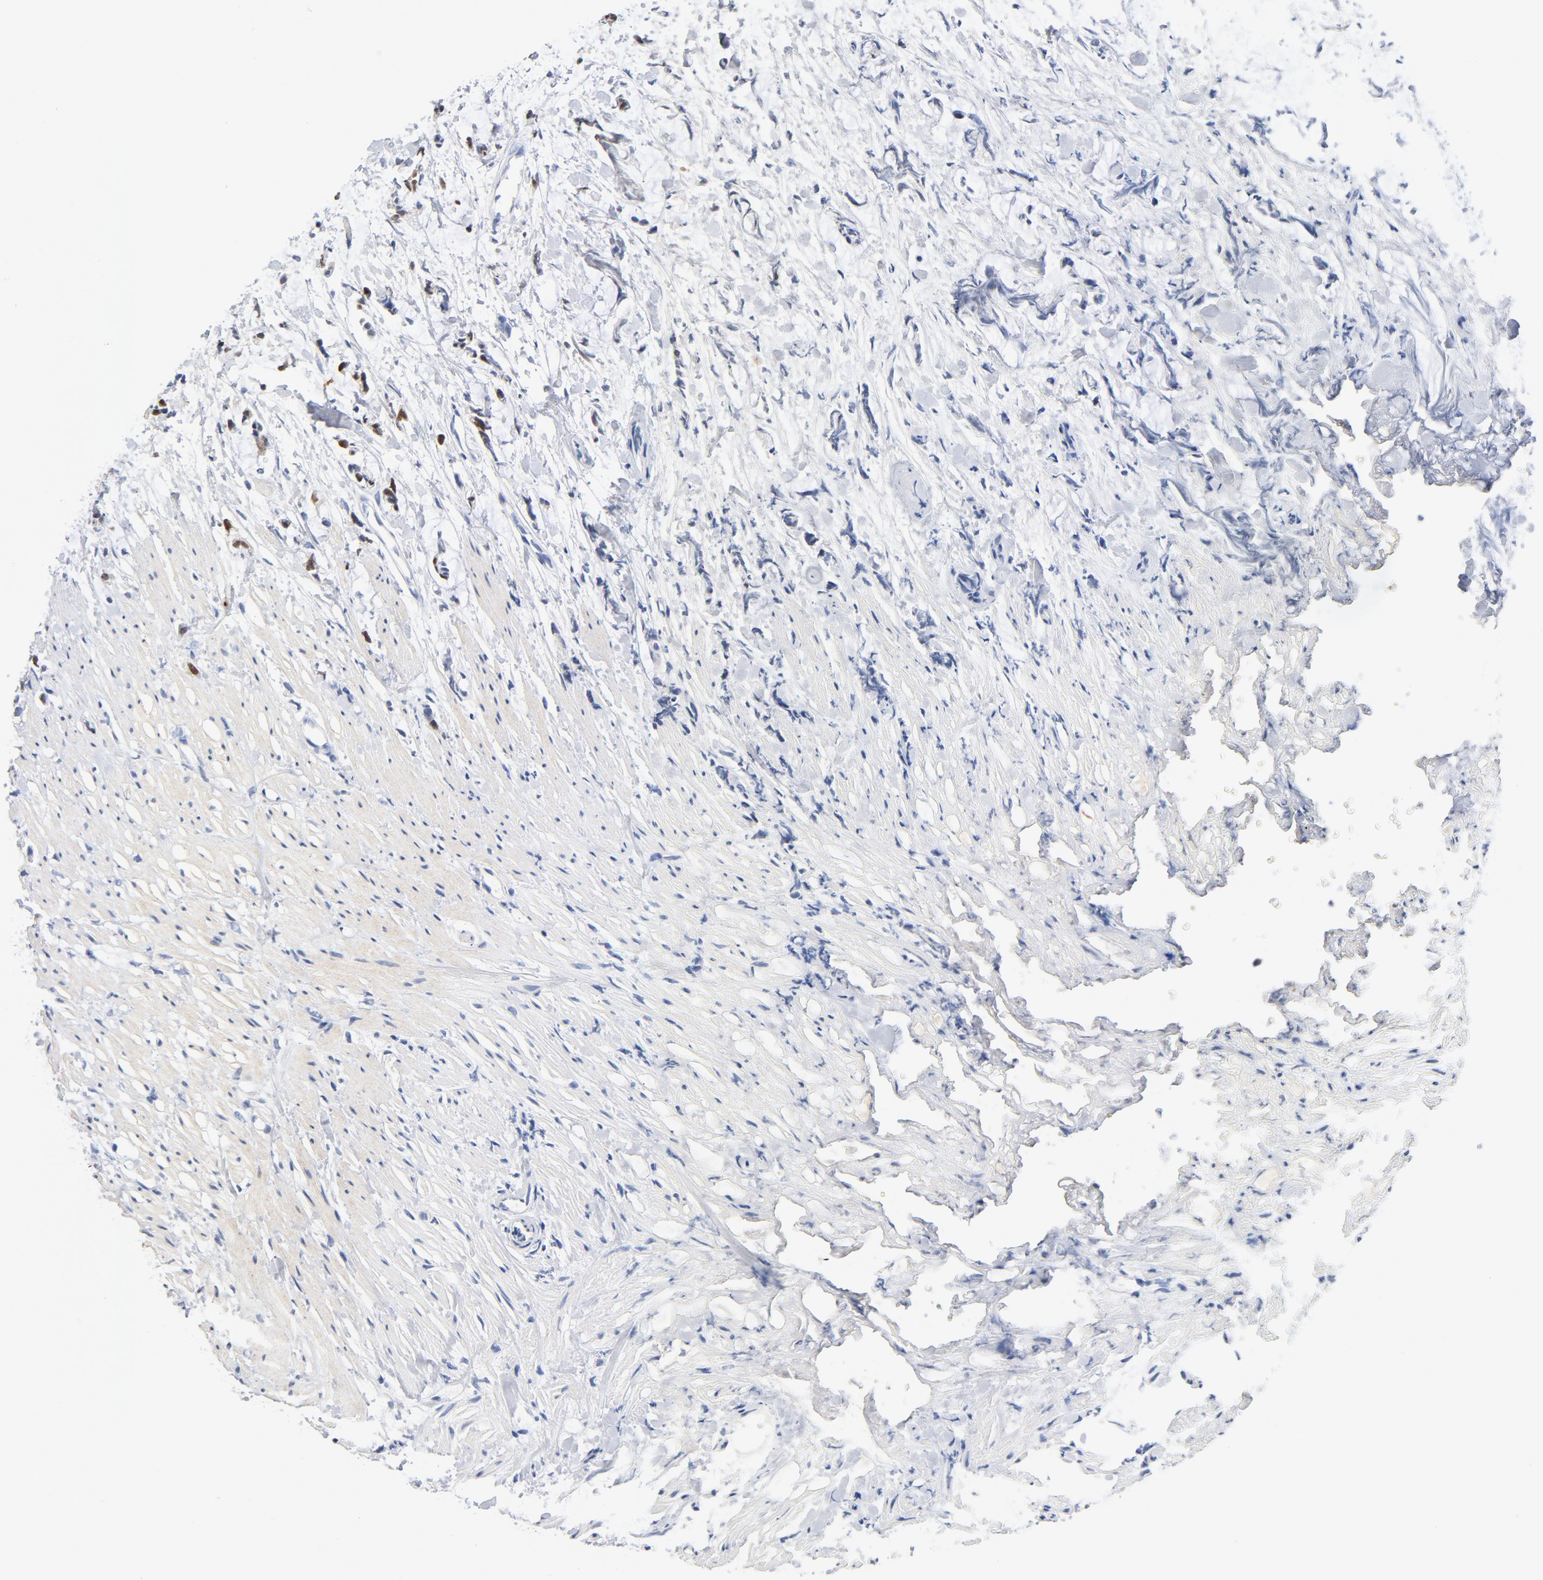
{"staining": {"intensity": "moderate", "quantity": "<25%", "location": "nuclear"}, "tissue": "colorectal cancer", "cell_type": "Tumor cells", "image_type": "cancer", "snomed": [{"axis": "morphology", "description": "Adenocarcinoma, NOS"}, {"axis": "topography", "description": "Colon"}], "caption": "This micrograph demonstrates adenocarcinoma (colorectal) stained with IHC to label a protein in brown. The nuclear of tumor cells show moderate positivity for the protein. Nuclei are counter-stained blue.", "gene": "BIRC5", "patient": {"sex": "male", "age": 14}}